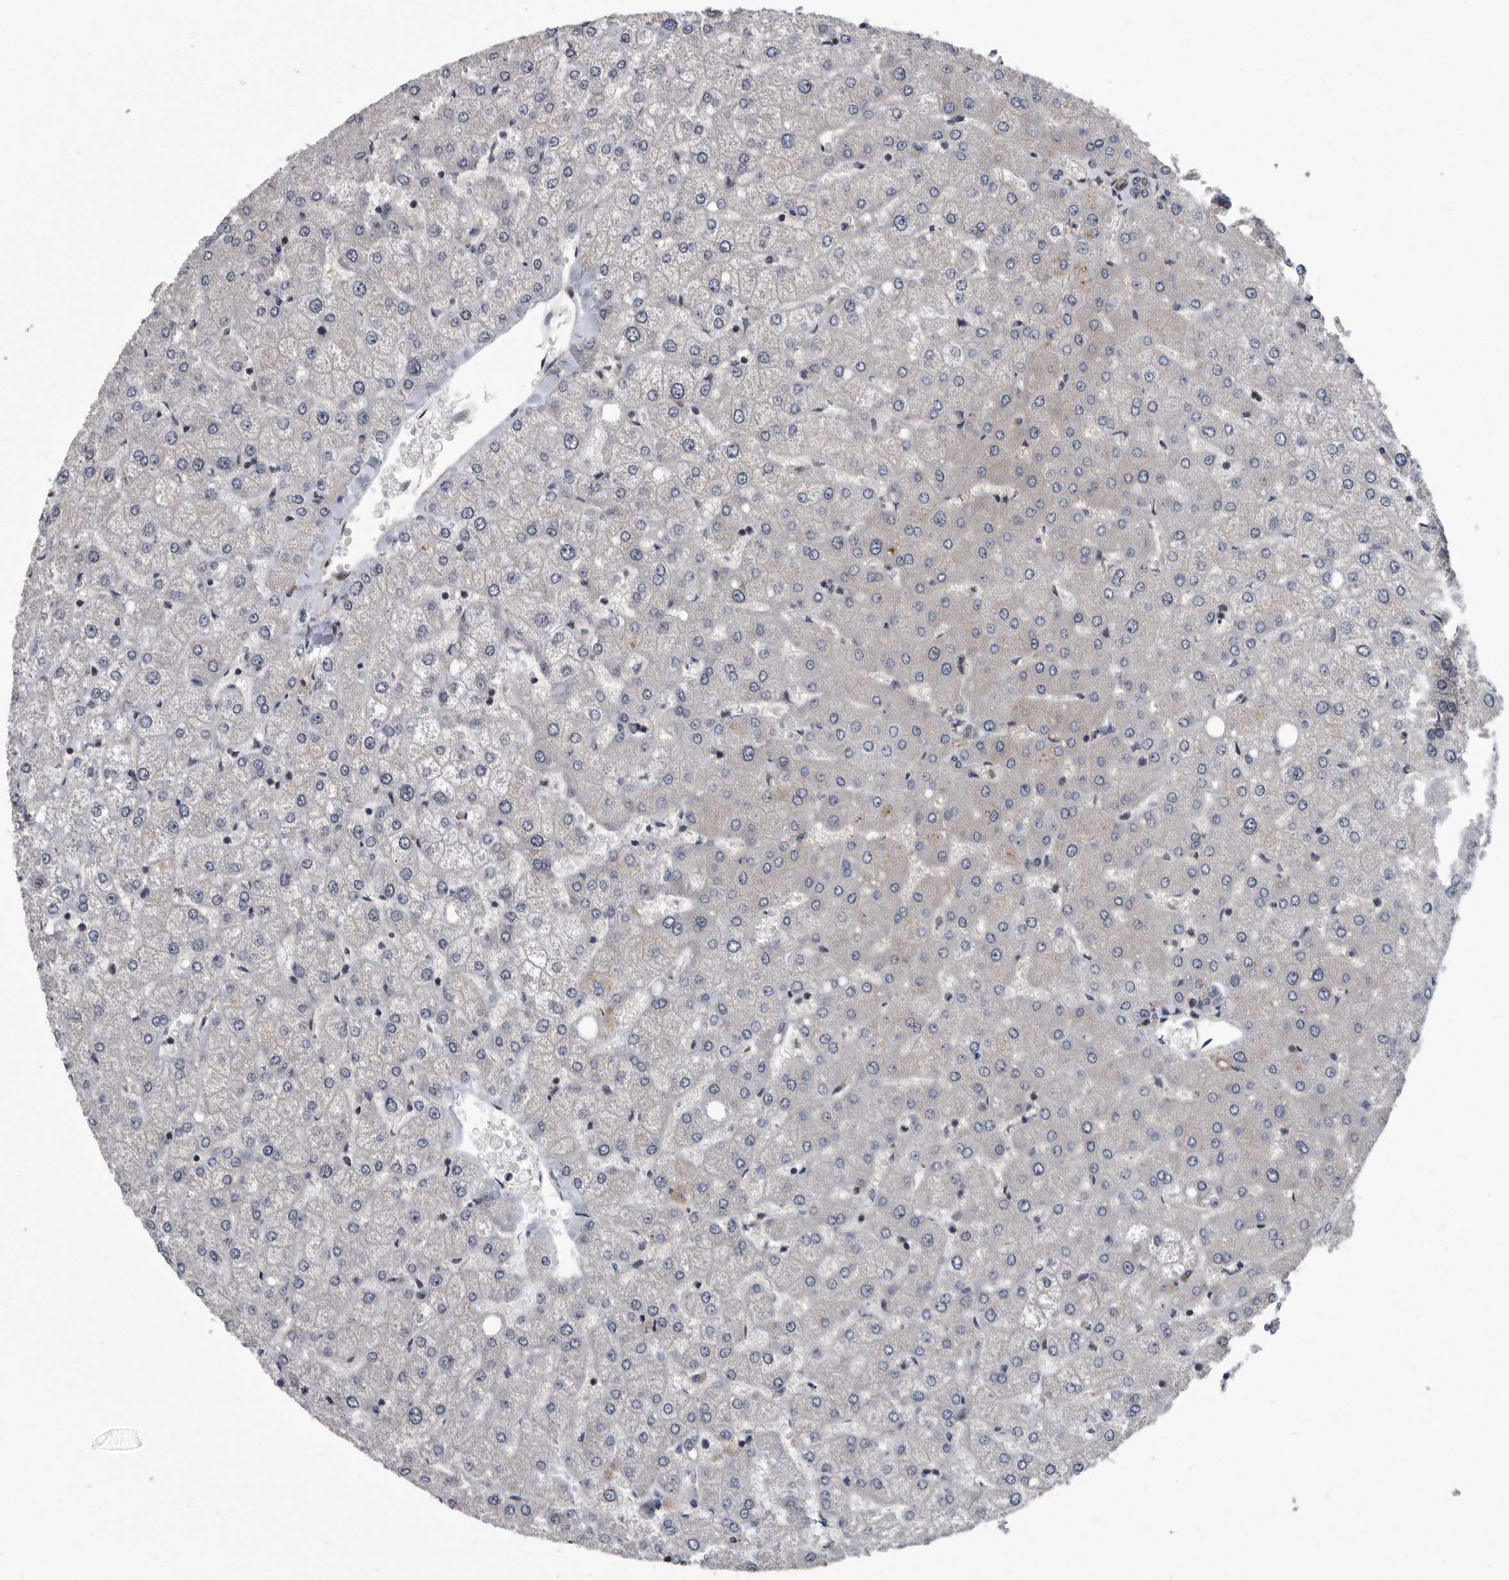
{"staining": {"intensity": "negative", "quantity": "none", "location": "none"}, "tissue": "liver", "cell_type": "Cholangiocytes", "image_type": "normal", "snomed": [{"axis": "morphology", "description": "Normal tissue, NOS"}, {"axis": "topography", "description": "Liver"}], "caption": "Cholangiocytes show no significant expression in normal liver. The staining is performed using DAB brown chromogen with nuclei counter-stained in using hematoxylin.", "gene": "ARMCX1", "patient": {"sex": "female", "age": 54}}